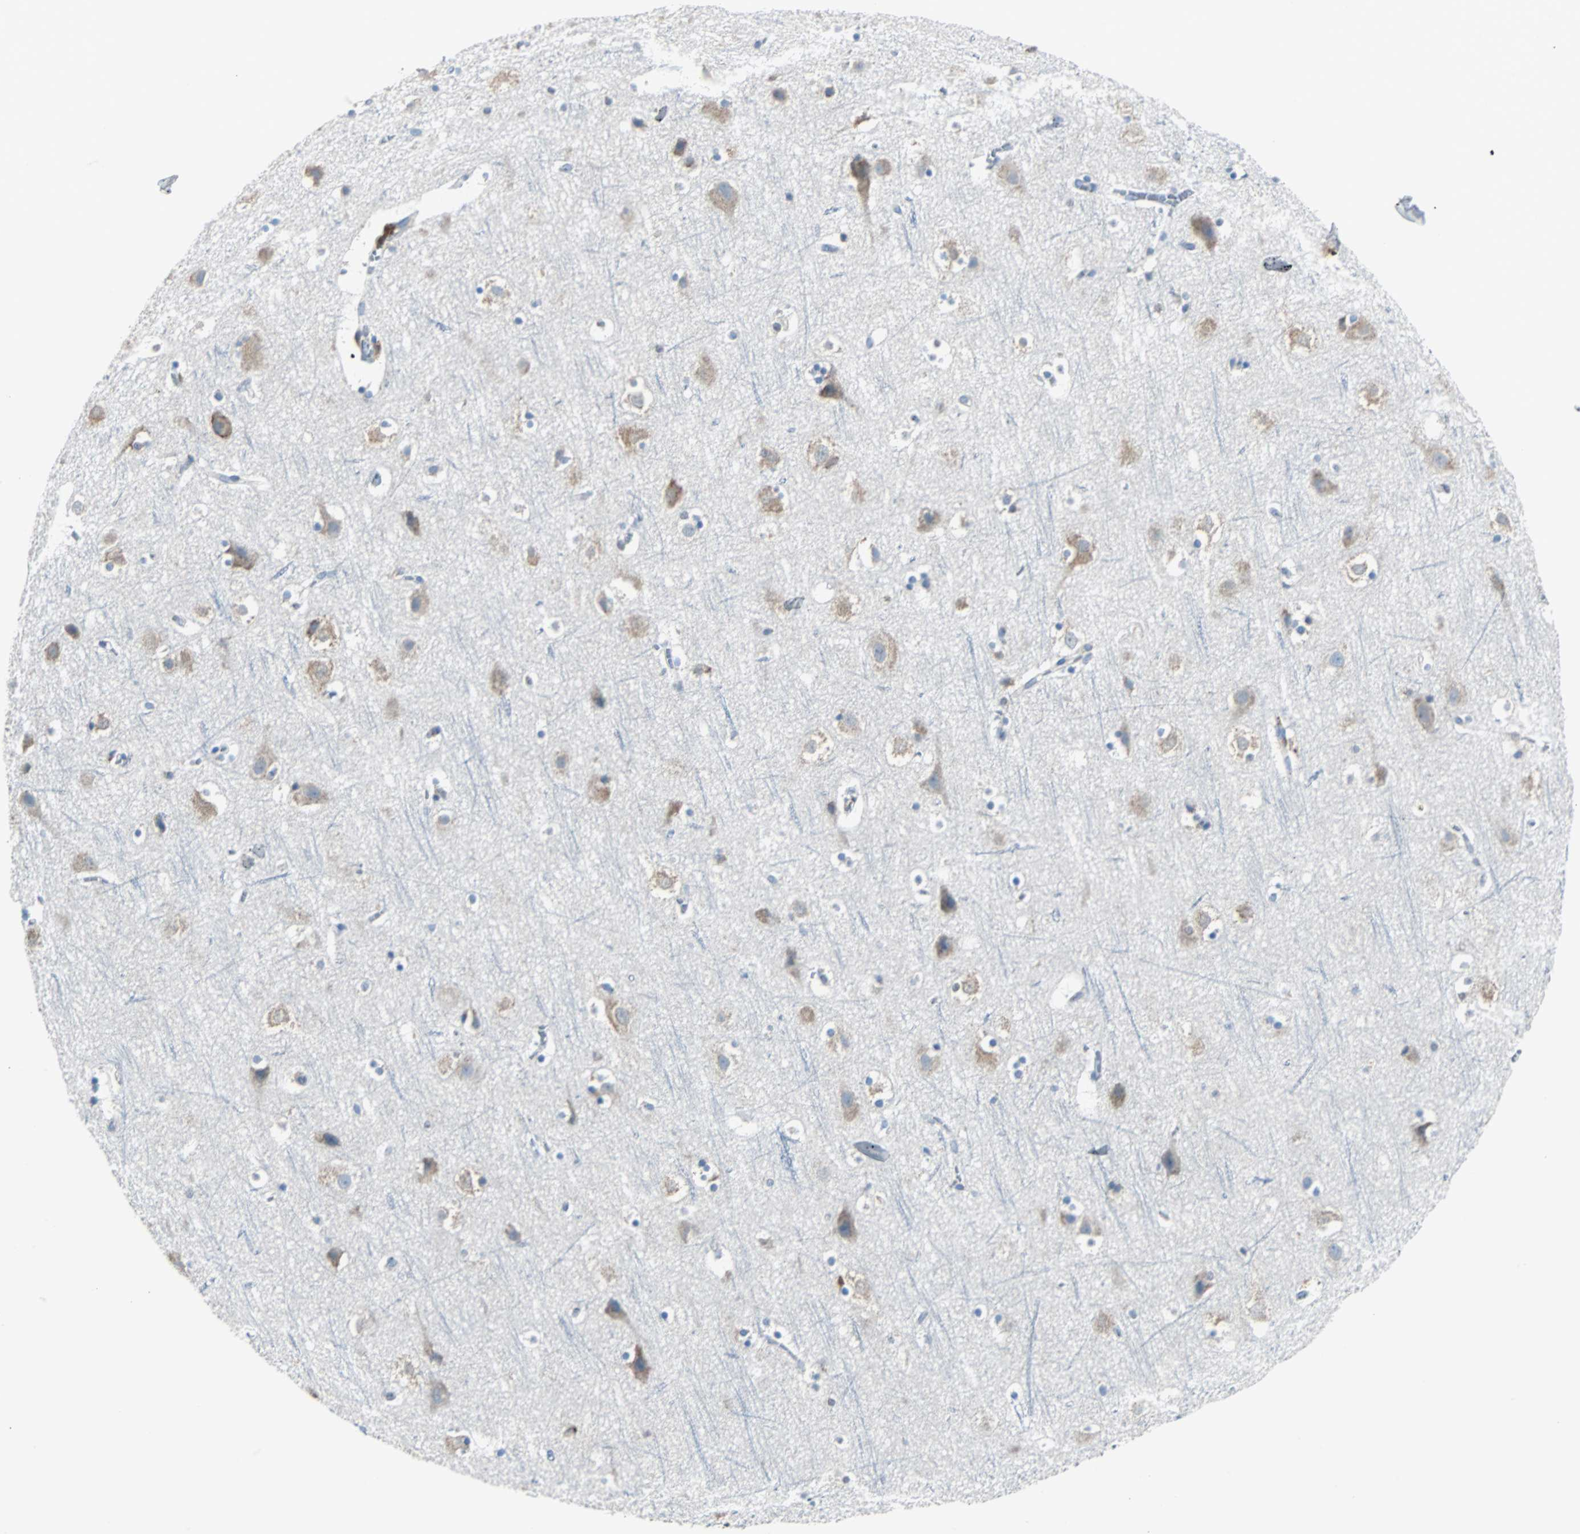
{"staining": {"intensity": "negative", "quantity": "none", "location": "none"}, "tissue": "cerebral cortex", "cell_type": "Endothelial cells", "image_type": "normal", "snomed": [{"axis": "morphology", "description": "Normal tissue, NOS"}, {"axis": "topography", "description": "Cerebral cortex"}], "caption": "This histopathology image is of benign cerebral cortex stained with IHC to label a protein in brown with the nuclei are counter-stained blue. There is no expression in endothelial cells.", "gene": "PDIA4", "patient": {"sex": "male", "age": 45}}